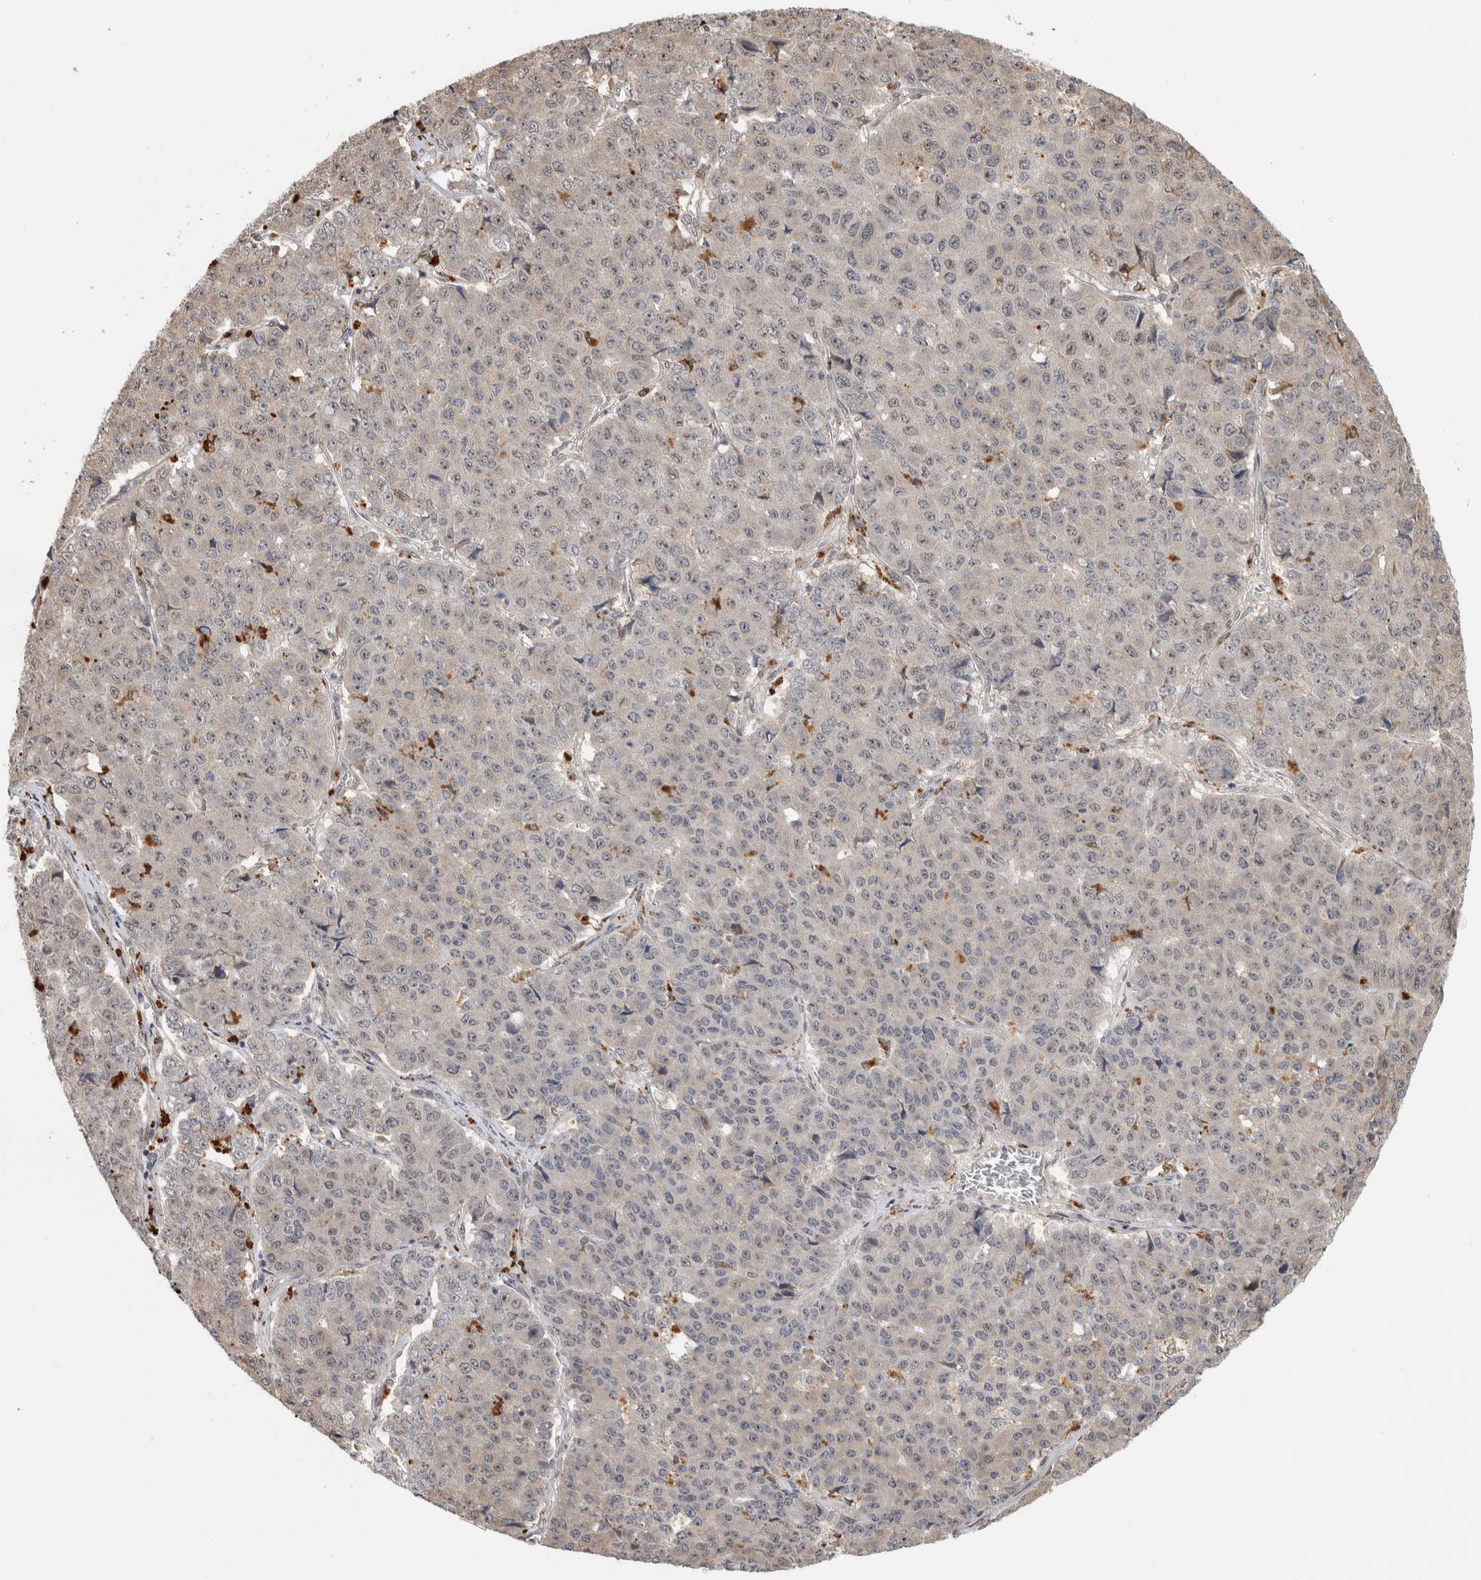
{"staining": {"intensity": "weak", "quantity": "<25%", "location": "nuclear"}, "tissue": "pancreatic cancer", "cell_type": "Tumor cells", "image_type": "cancer", "snomed": [{"axis": "morphology", "description": "Adenocarcinoma, NOS"}, {"axis": "topography", "description": "Pancreas"}], "caption": "IHC of adenocarcinoma (pancreatic) displays no positivity in tumor cells.", "gene": "NAB2", "patient": {"sex": "male", "age": 50}}